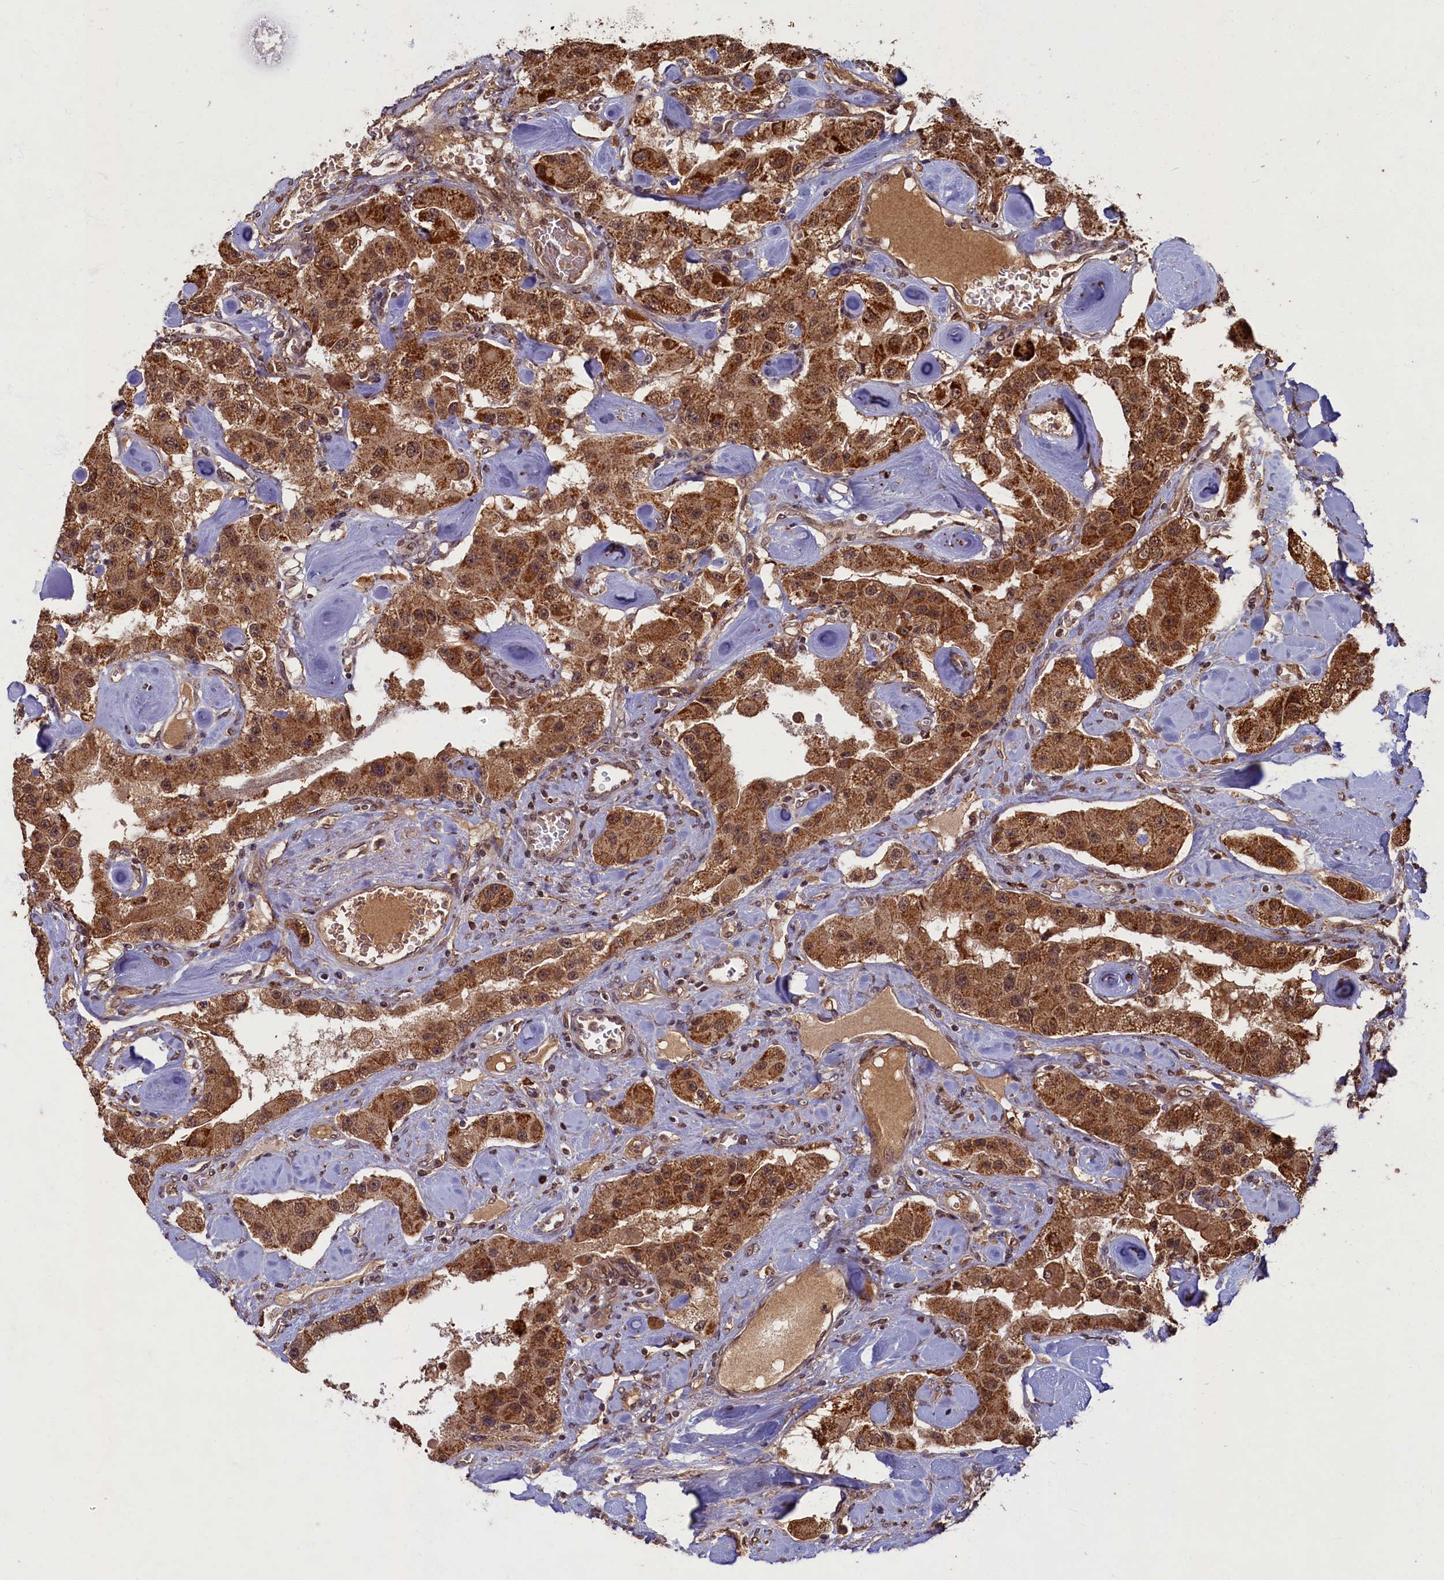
{"staining": {"intensity": "moderate", "quantity": ">75%", "location": "cytoplasmic/membranous,nuclear"}, "tissue": "carcinoid", "cell_type": "Tumor cells", "image_type": "cancer", "snomed": [{"axis": "morphology", "description": "Carcinoid, malignant, NOS"}, {"axis": "topography", "description": "Pancreas"}], "caption": "A micrograph showing moderate cytoplasmic/membranous and nuclear staining in about >75% of tumor cells in malignant carcinoid, as visualized by brown immunohistochemical staining.", "gene": "BRCA1", "patient": {"sex": "male", "age": 41}}